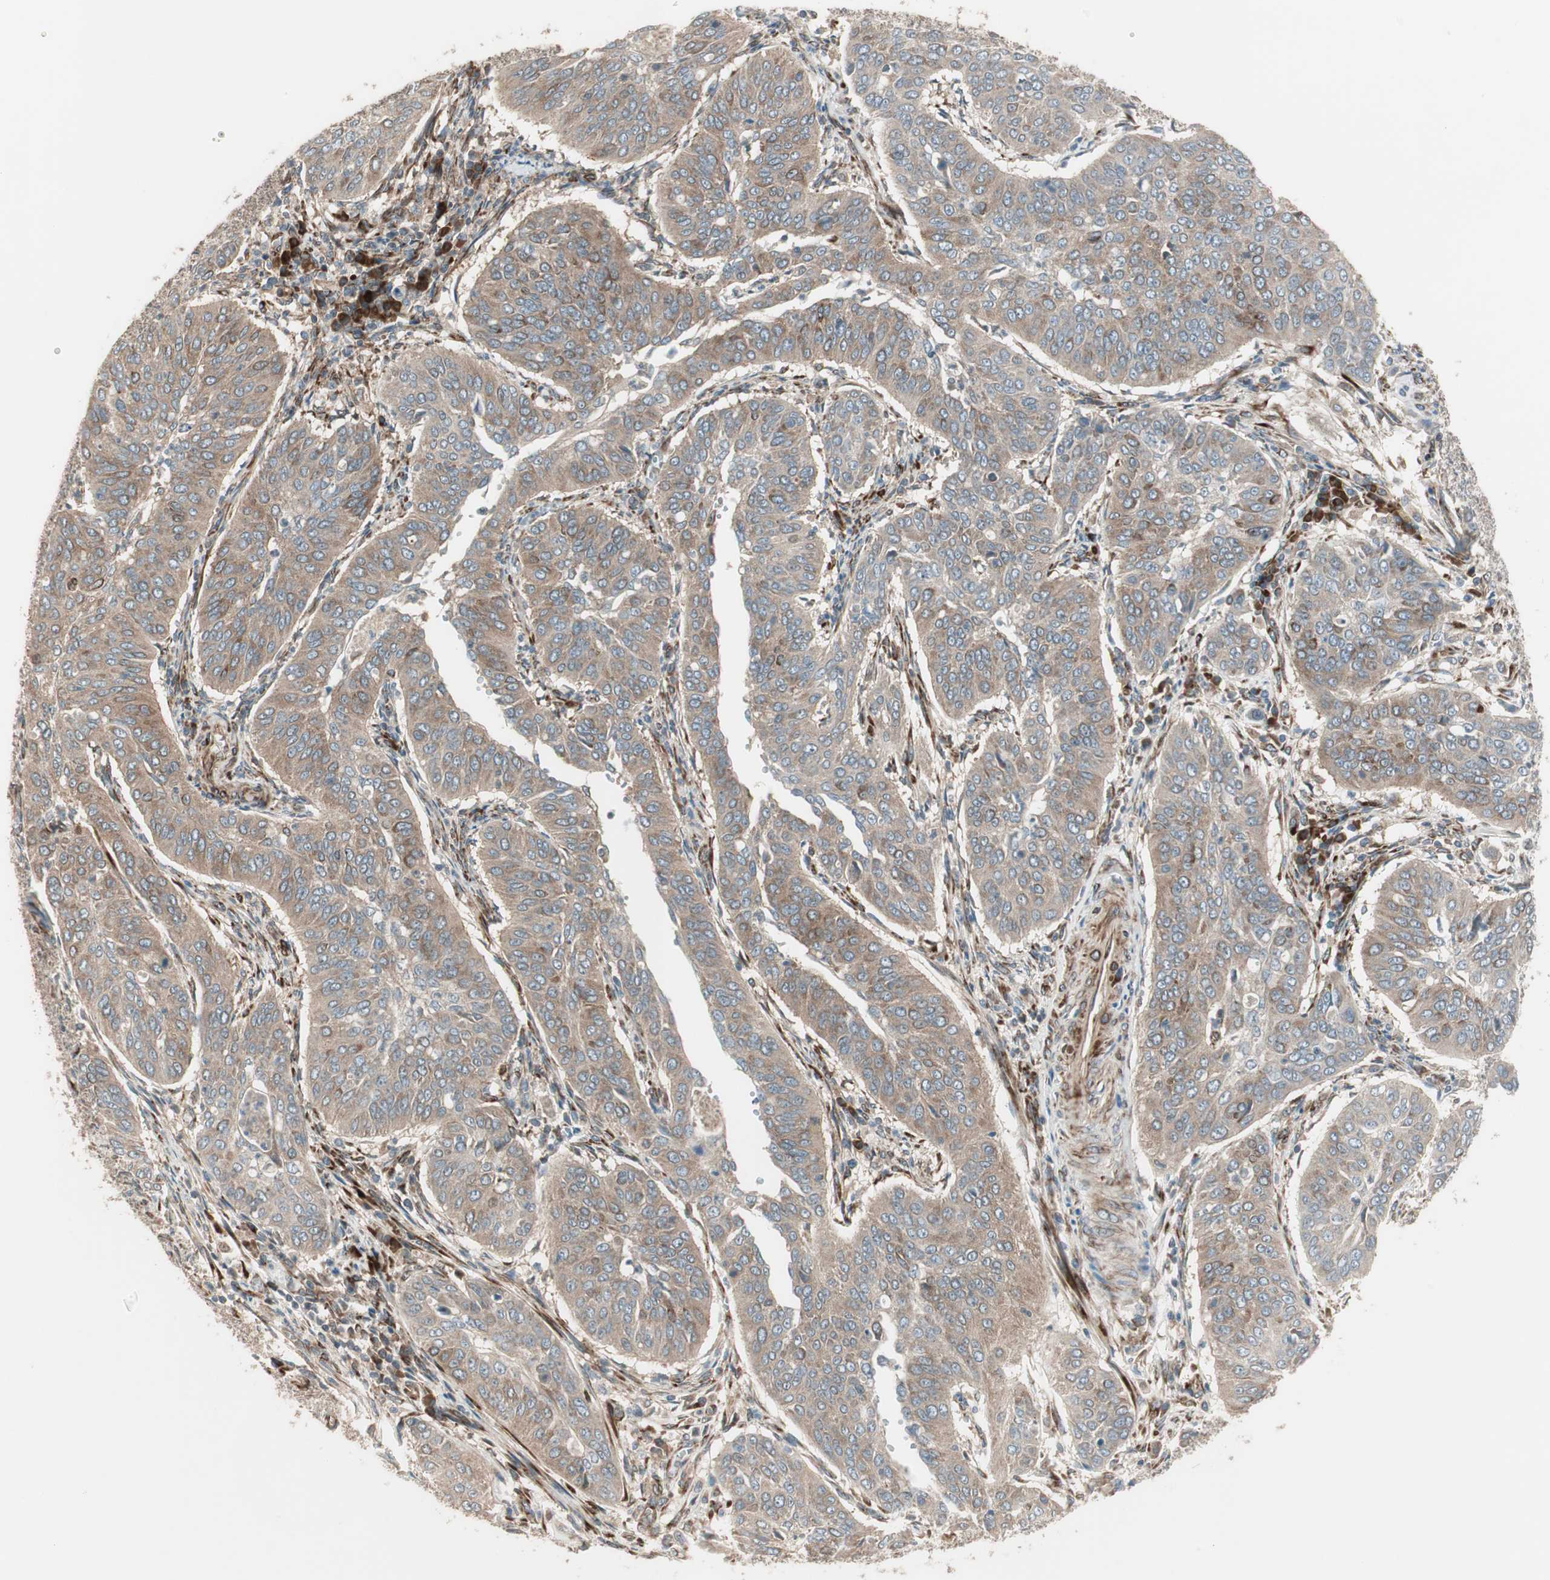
{"staining": {"intensity": "weak", "quantity": ">75%", "location": "cytoplasmic/membranous"}, "tissue": "cervical cancer", "cell_type": "Tumor cells", "image_type": "cancer", "snomed": [{"axis": "morphology", "description": "Normal tissue, NOS"}, {"axis": "morphology", "description": "Squamous cell carcinoma, NOS"}, {"axis": "topography", "description": "Cervix"}], "caption": "The photomicrograph shows a brown stain indicating the presence of a protein in the cytoplasmic/membranous of tumor cells in cervical squamous cell carcinoma.", "gene": "PPP2R5E", "patient": {"sex": "female", "age": 39}}